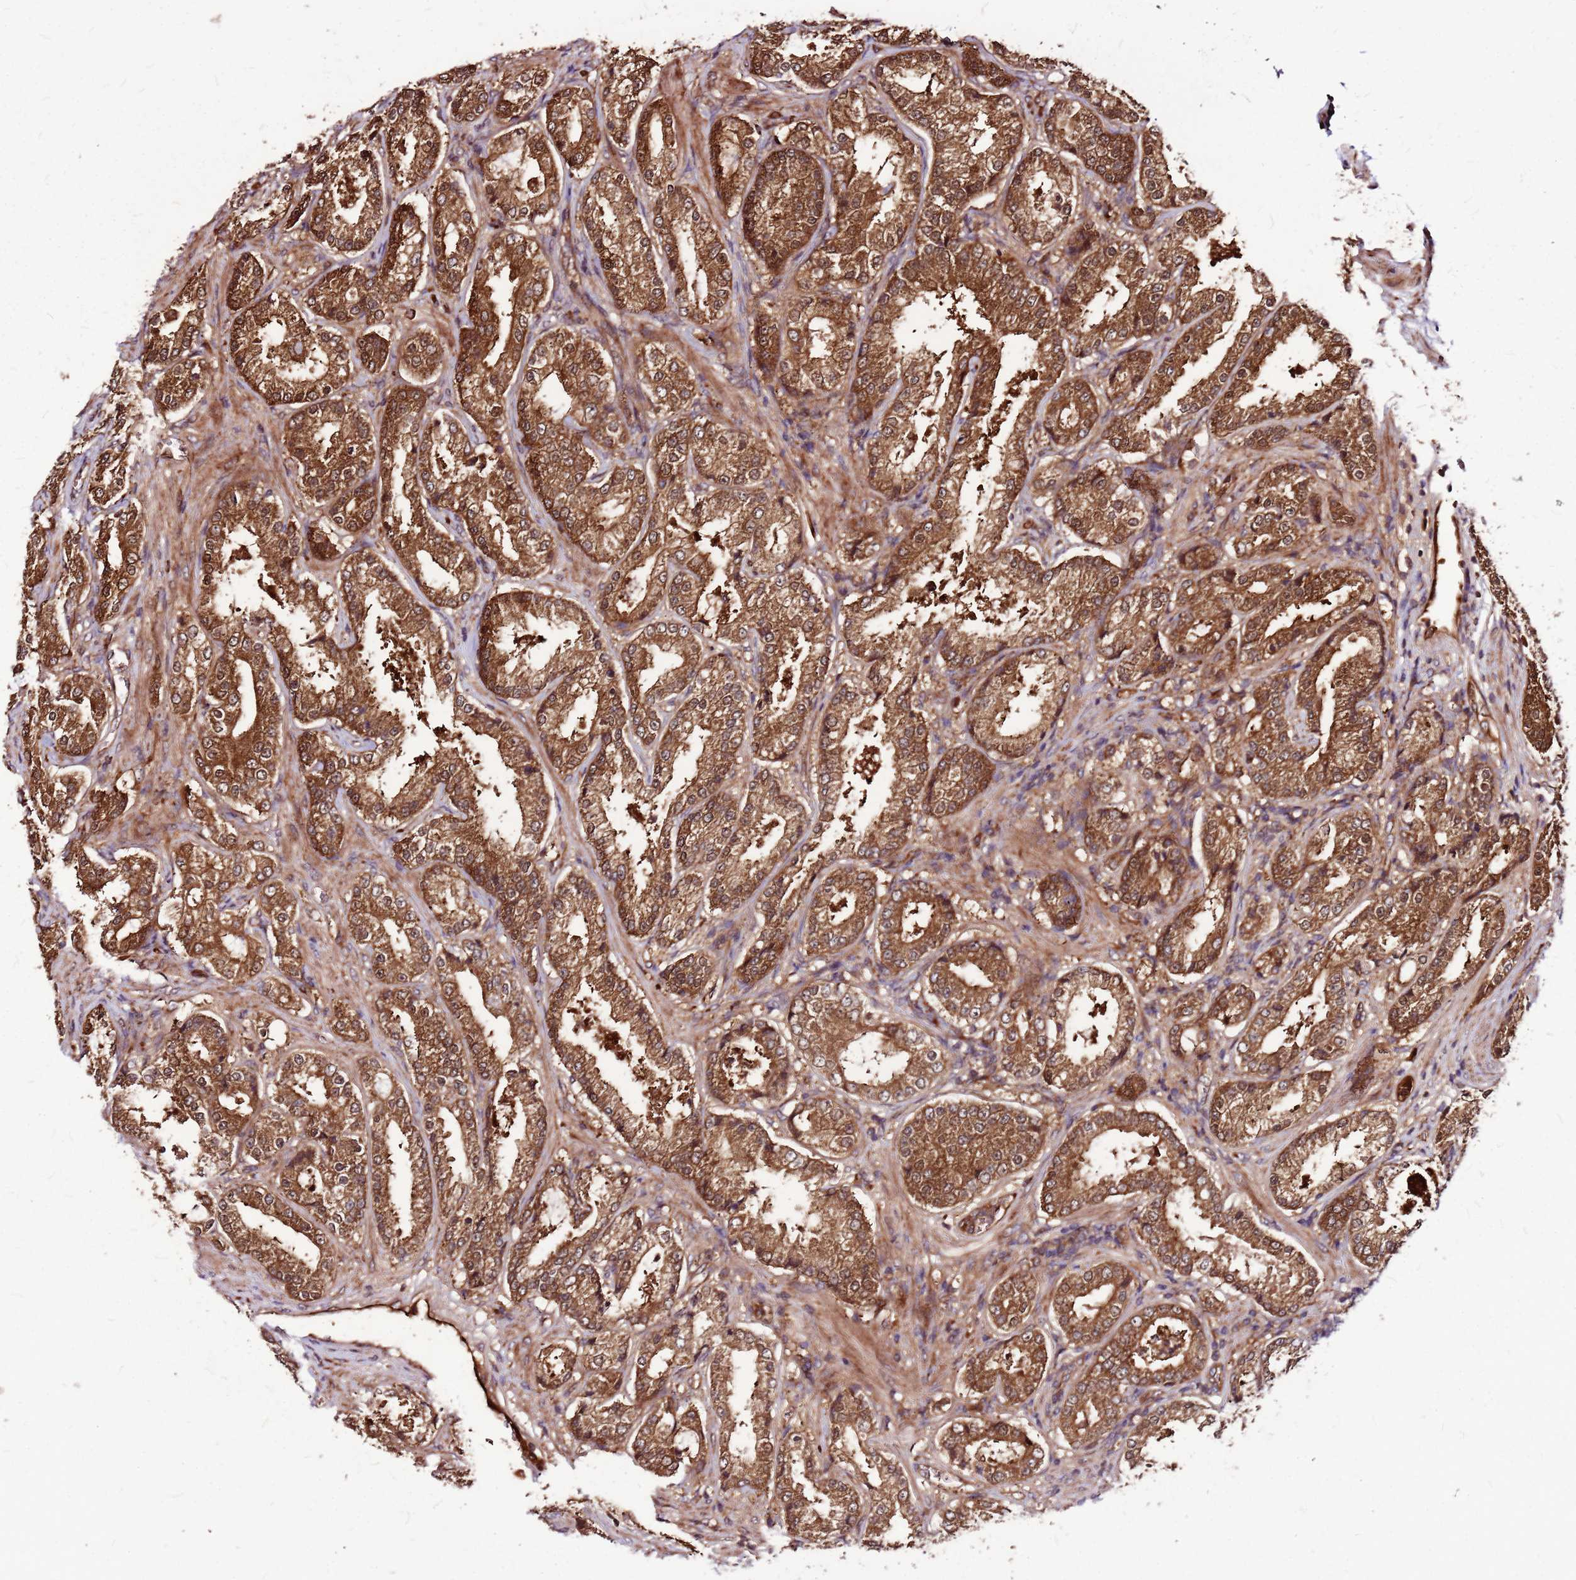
{"staining": {"intensity": "strong", "quantity": ">75%", "location": "cytoplasmic/membranous"}, "tissue": "prostate cancer", "cell_type": "Tumor cells", "image_type": "cancer", "snomed": [{"axis": "morphology", "description": "Adenocarcinoma, Low grade"}, {"axis": "topography", "description": "Prostate"}], "caption": "A histopathology image of human prostate cancer stained for a protein displays strong cytoplasmic/membranous brown staining in tumor cells.", "gene": "LYPLAL1", "patient": {"sex": "male", "age": 59}}